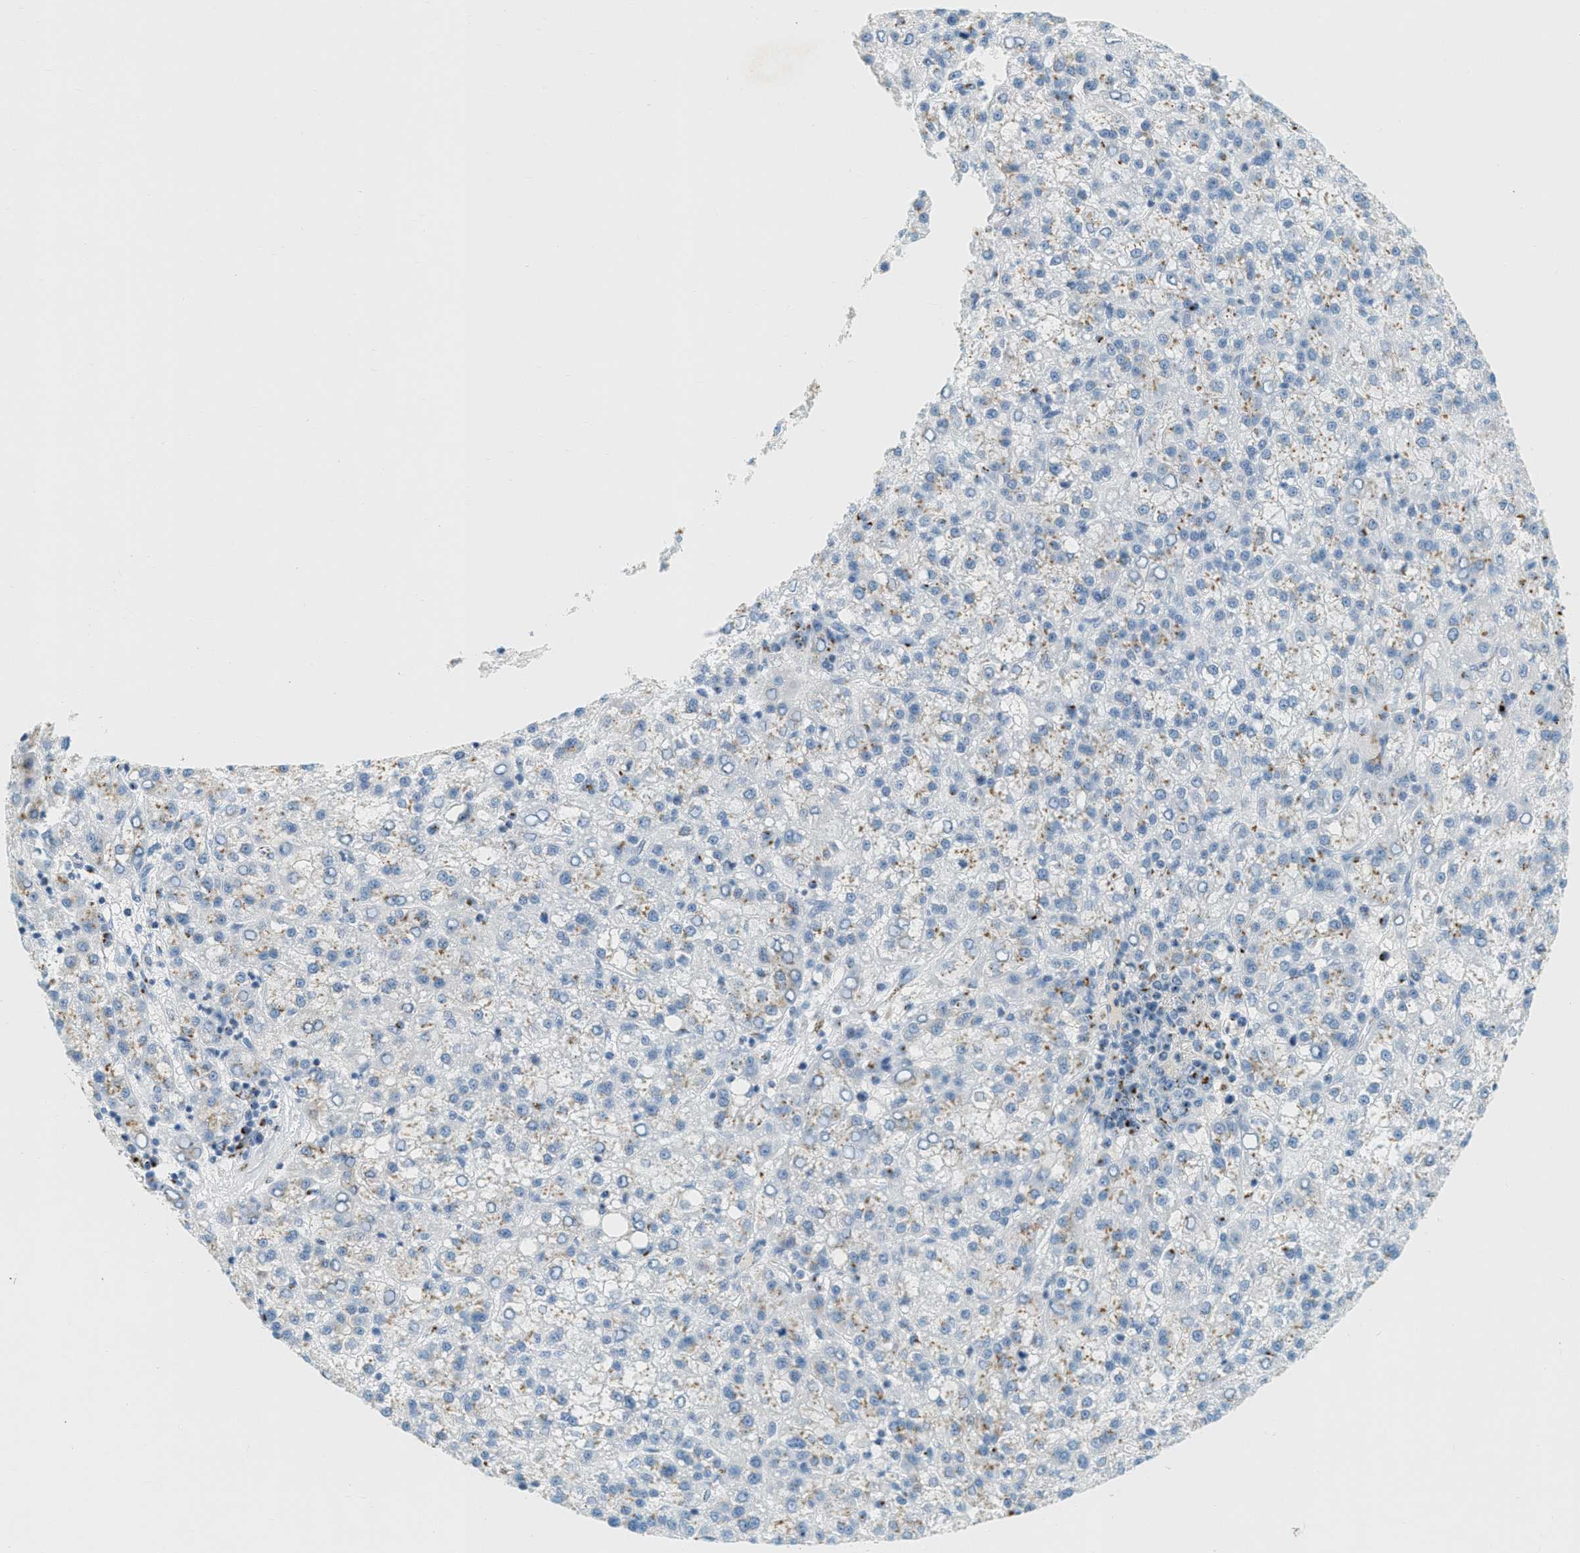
{"staining": {"intensity": "negative", "quantity": "none", "location": "none"}, "tissue": "liver cancer", "cell_type": "Tumor cells", "image_type": "cancer", "snomed": [{"axis": "morphology", "description": "Carcinoma, Hepatocellular, NOS"}, {"axis": "topography", "description": "Liver"}], "caption": "The image shows no staining of tumor cells in liver hepatocellular carcinoma.", "gene": "ENTPD4", "patient": {"sex": "female", "age": 58}}